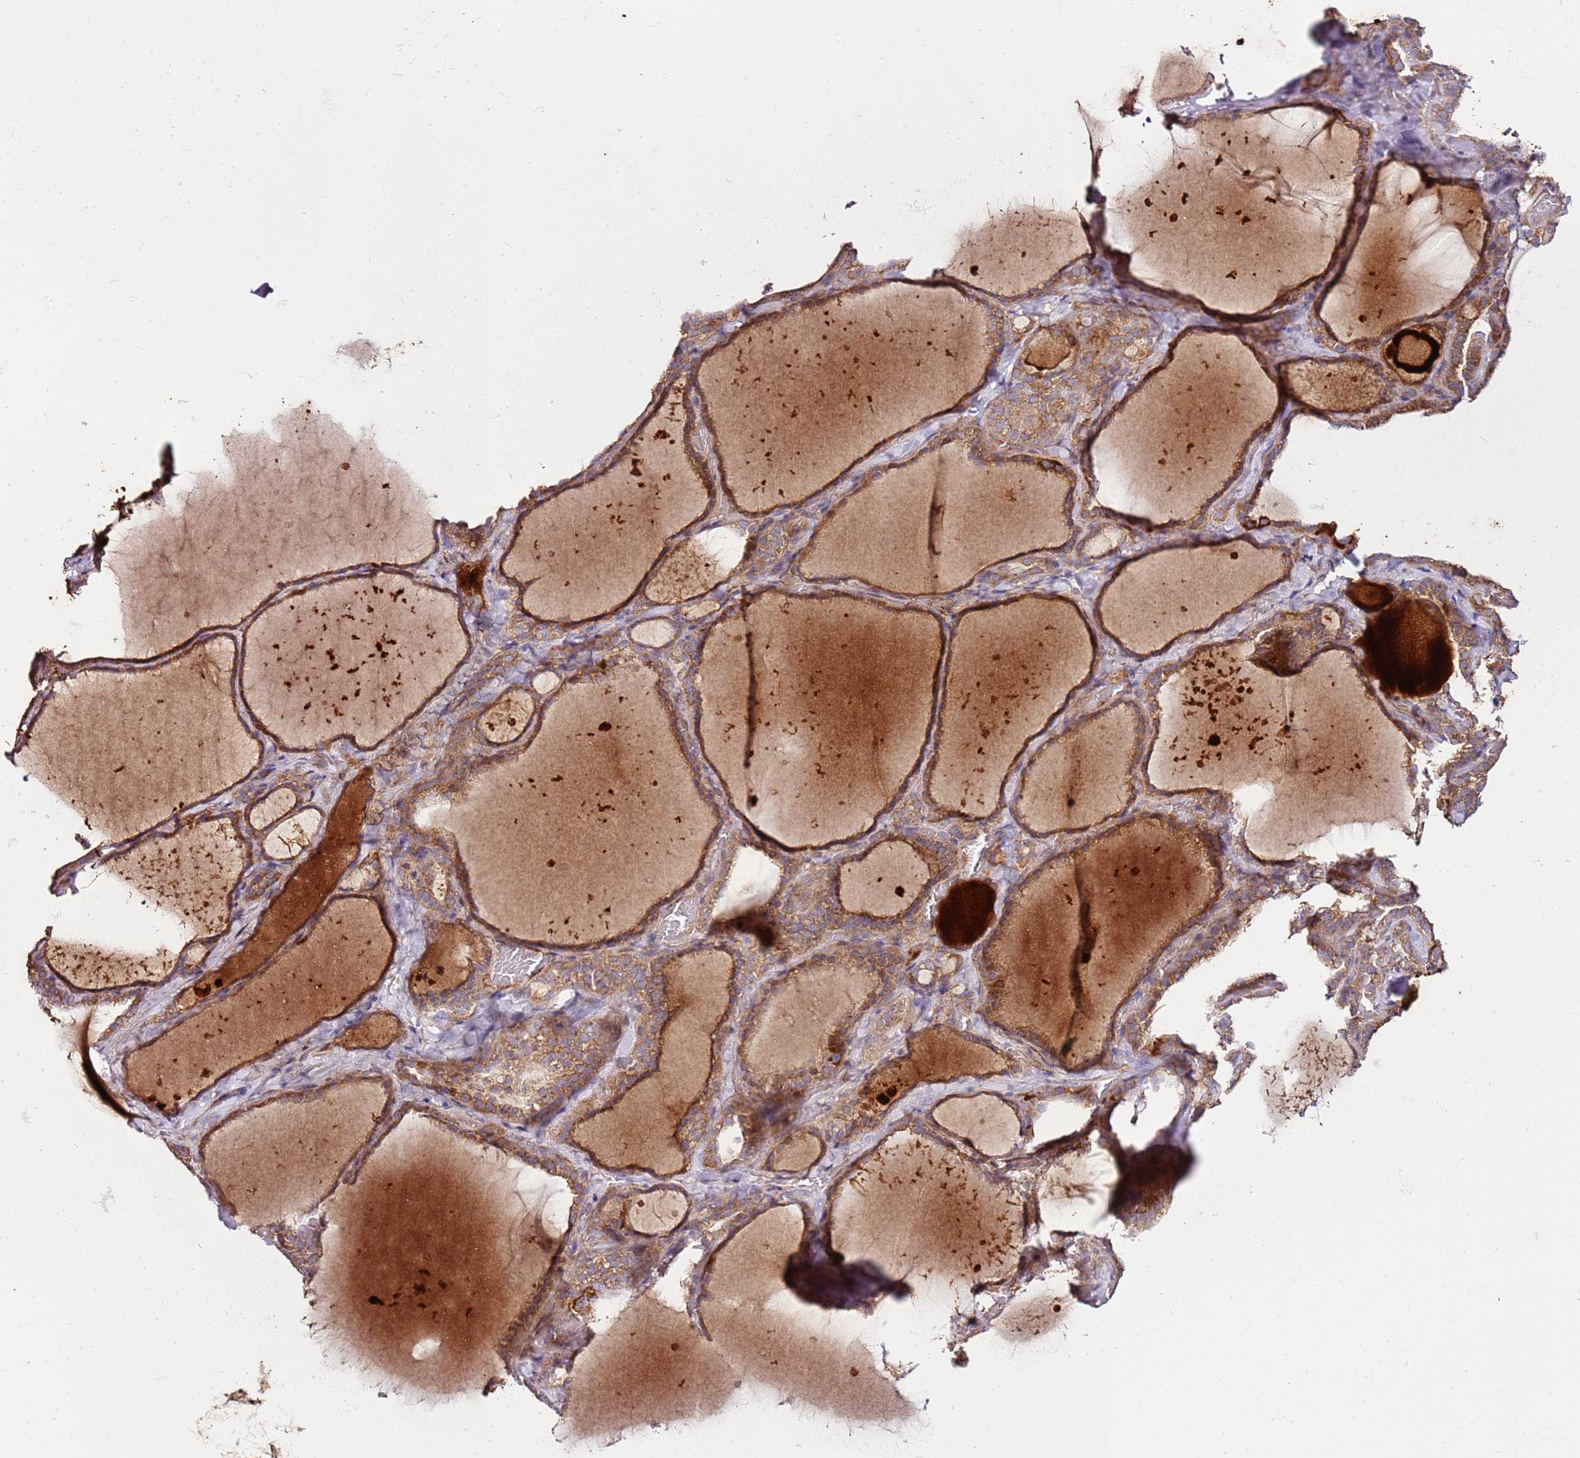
{"staining": {"intensity": "moderate", "quantity": ">75%", "location": "cytoplasmic/membranous"}, "tissue": "thyroid gland", "cell_type": "Glandular cells", "image_type": "normal", "snomed": [{"axis": "morphology", "description": "Normal tissue, NOS"}, {"axis": "topography", "description": "Thyroid gland"}], "caption": "Brown immunohistochemical staining in benign thyroid gland exhibits moderate cytoplasmic/membranous positivity in approximately >75% of glandular cells. (DAB IHC with brightfield microscopy, high magnification).", "gene": "KRTAP21", "patient": {"sex": "female", "age": 22}}